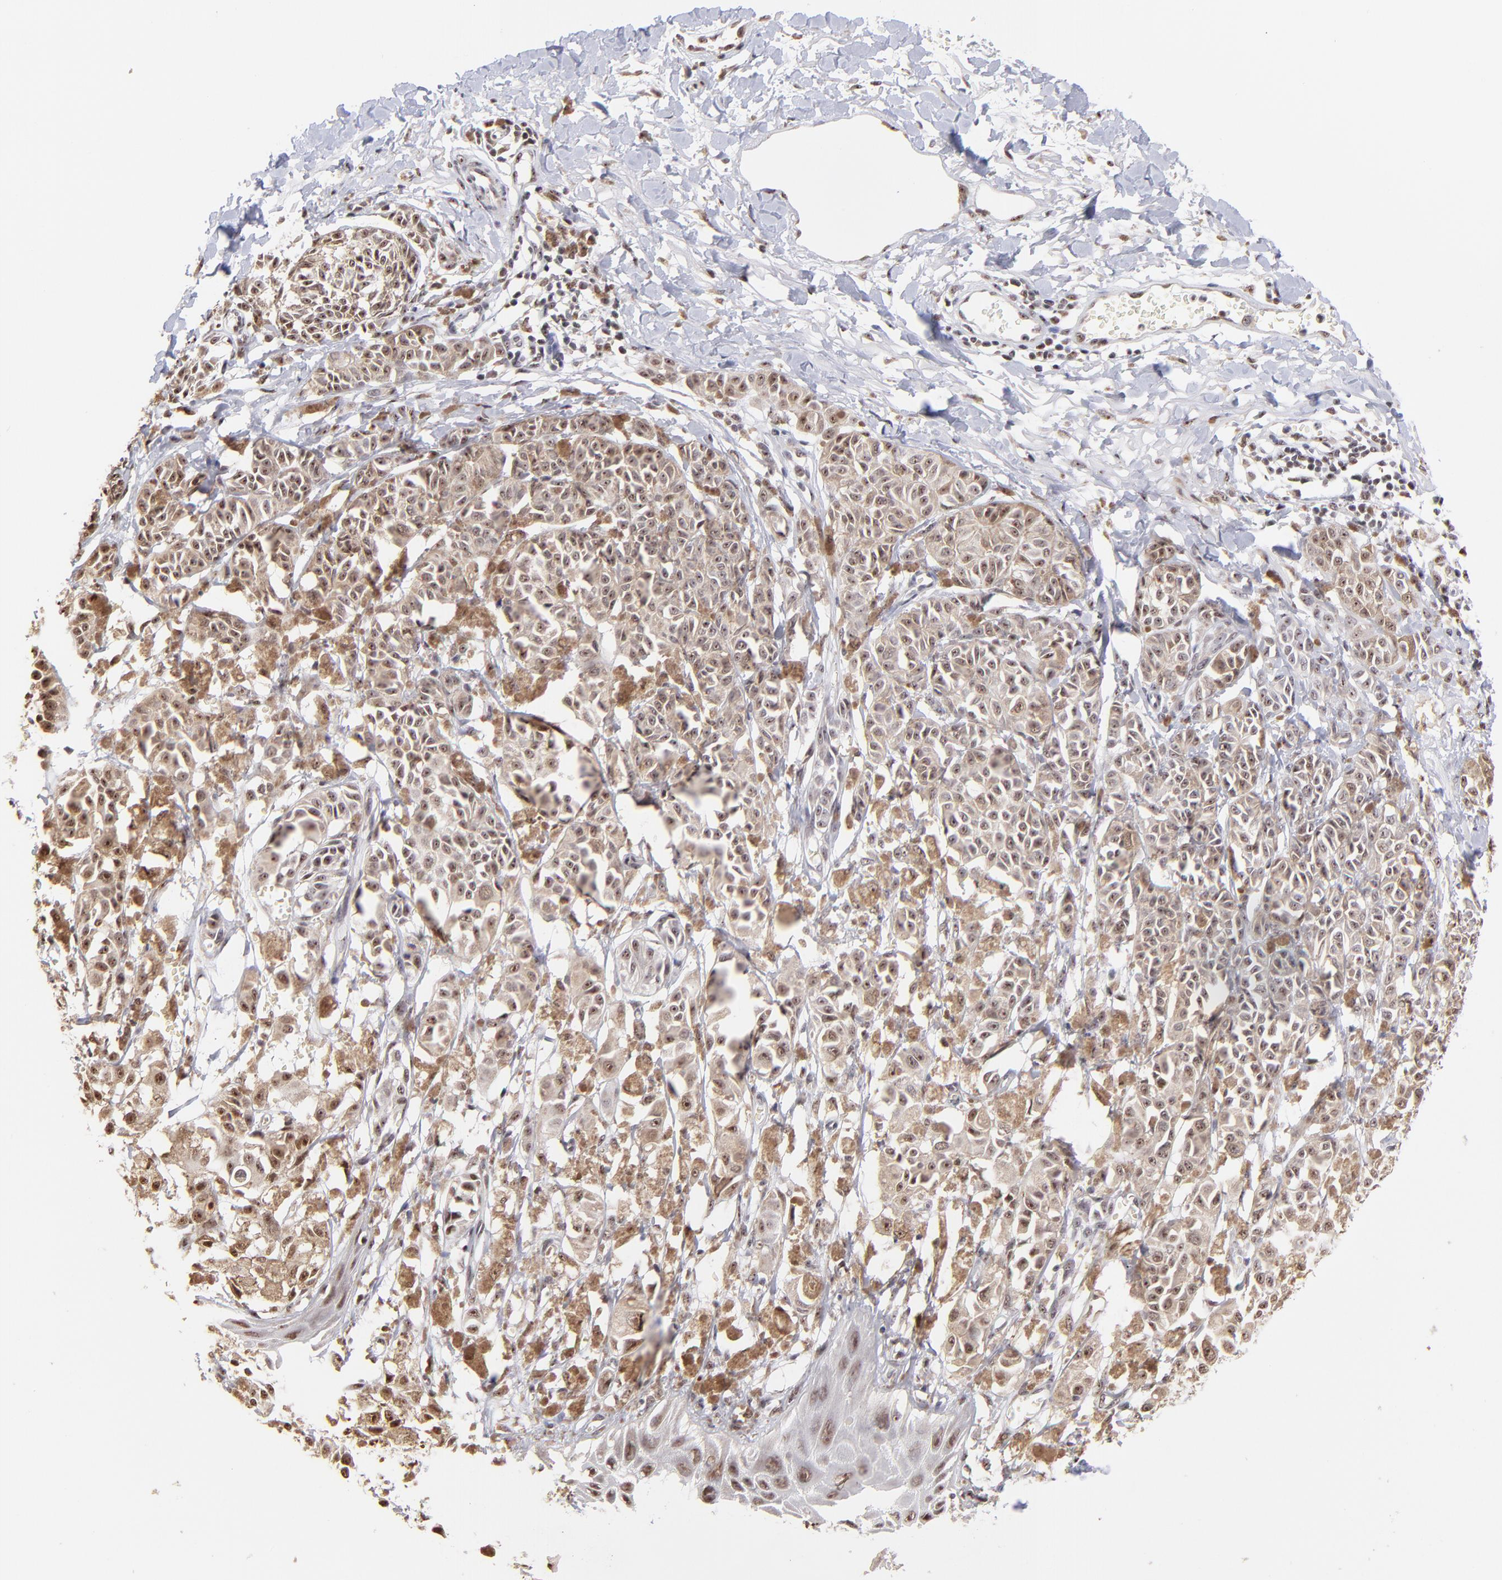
{"staining": {"intensity": "moderate", "quantity": ">75%", "location": "cytoplasmic/membranous,nuclear"}, "tissue": "melanoma", "cell_type": "Tumor cells", "image_type": "cancer", "snomed": [{"axis": "morphology", "description": "Malignant melanoma, NOS"}, {"axis": "topography", "description": "Skin"}], "caption": "About >75% of tumor cells in melanoma show moderate cytoplasmic/membranous and nuclear protein positivity as visualized by brown immunohistochemical staining.", "gene": "ZNF670", "patient": {"sex": "male", "age": 76}}